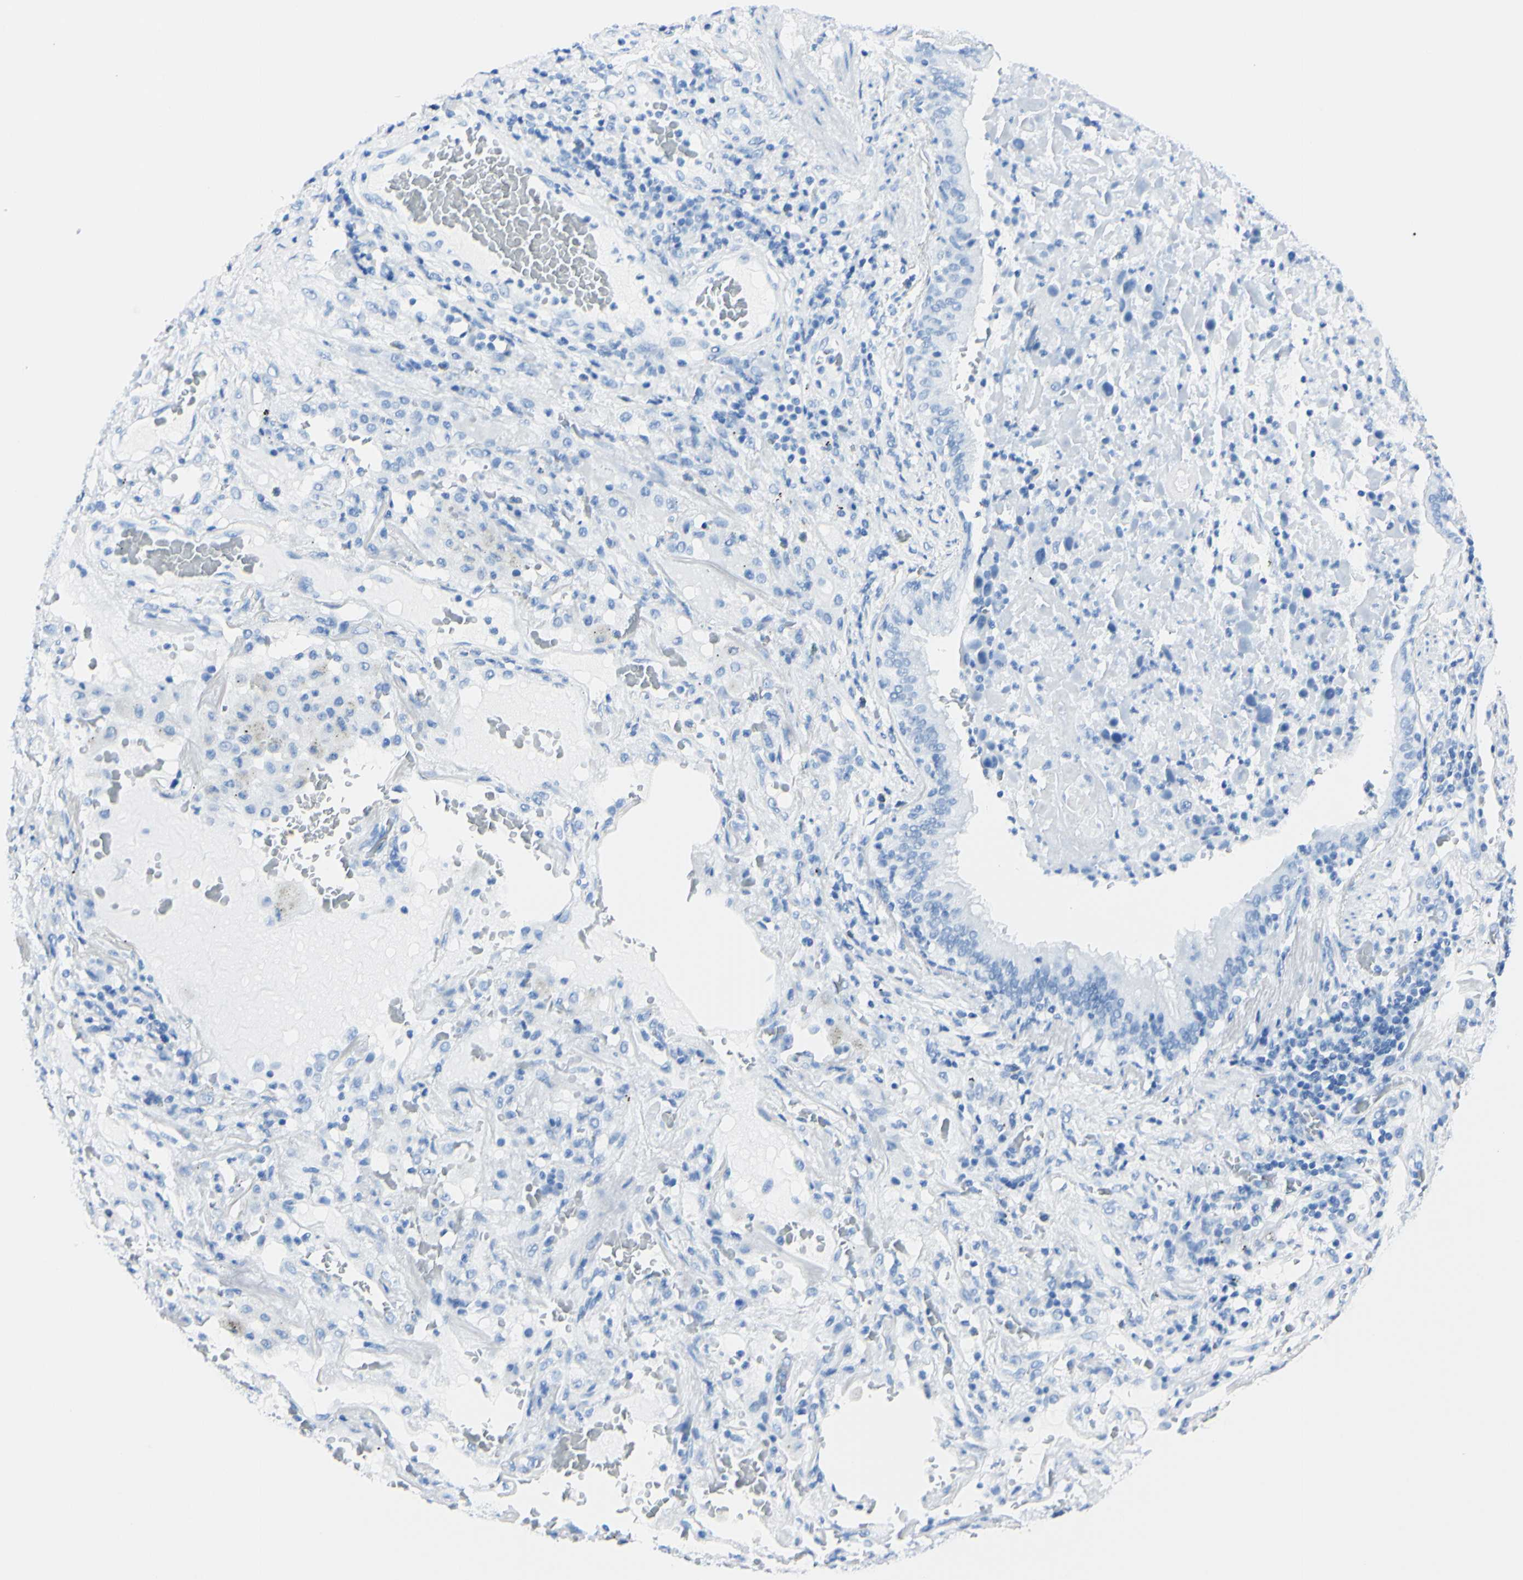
{"staining": {"intensity": "negative", "quantity": "none", "location": "none"}, "tissue": "lung cancer", "cell_type": "Tumor cells", "image_type": "cancer", "snomed": [{"axis": "morphology", "description": "Squamous cell carcinoma, NOS"}, {"axis": "topography", "description": "Lung"}], "caption": "Histopathology image shows no significant protein staining in tumor cells of lung cancer.", "gene": "FOLH1", "patient": {"sex": "male", "age": 57}}